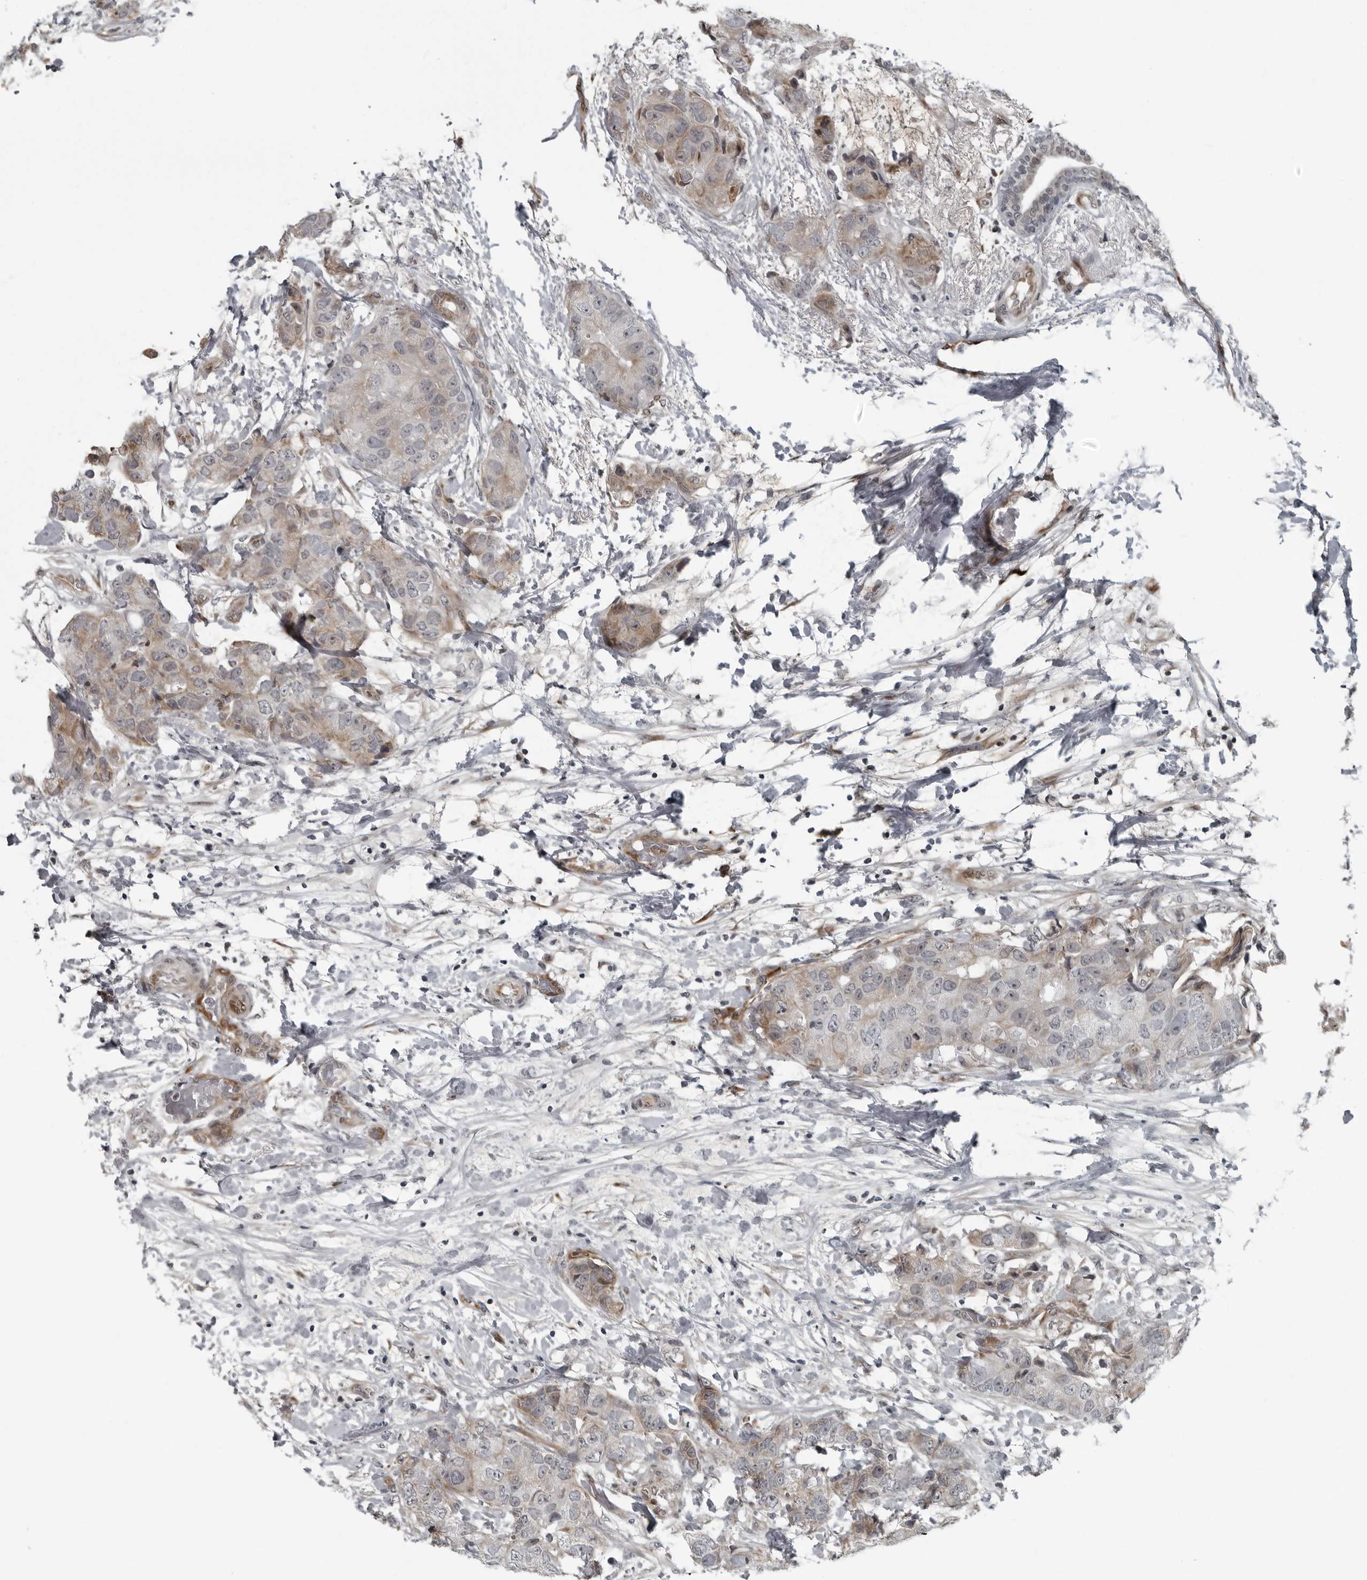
{"staining": {"intensity": "weak", "quantity": "<25%", "location": "cytoplasmic/membranous"}, "tissue": "breast cancer", "cell_type": "Tumor cells", "image_type": "cancer", "snomed": [{"axis": "morphology", "description": "Duct carcinoma"}, {"axis": "topography", "description": "Breast"}], "caption": "This is an IHC image of breast cancer (infiltrating ductal carcinoma). There is no staining in tumor cells.", "gene": "FAM102B", "patient": {"sex": "female", "age": 62}}